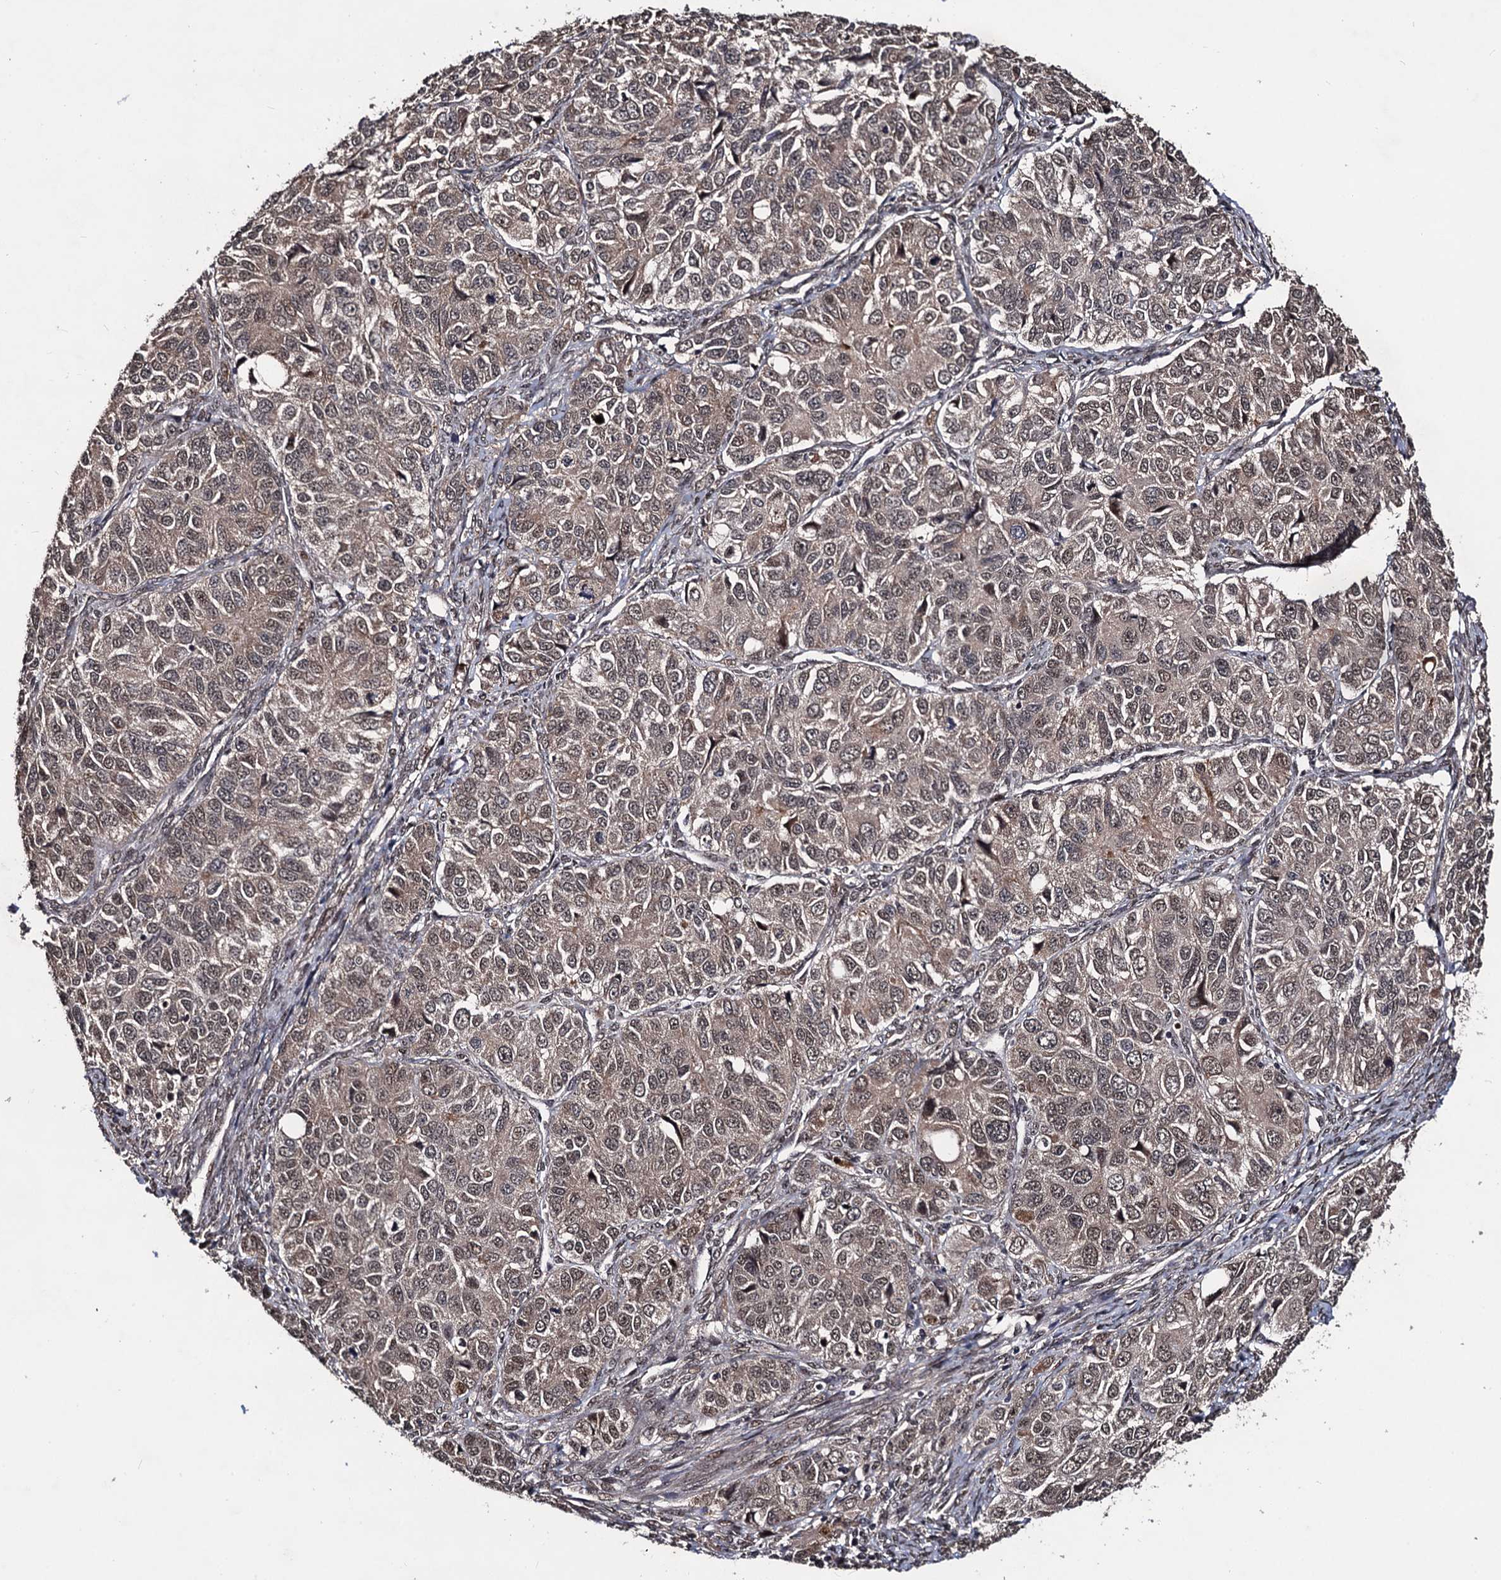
{"staining": {"intensity": "moderate", "quantity": ">75%", "location": "cytoplasmic/membranous,nuclear"}, "tissue": "ovarian cancer", "cell_type": "Tumor cells", "image_type": "cancer", "snomed": [{"axis": "morphology", "description": "Carcinoma, endometroid"}, {"axis": "topography", "description": "Ovary"}], "caption": "Moderate cytoplasmic/membranous and nuclear protein positivity is present in approximately >75% of tumor cells in endometroid carcinoma (ovarian). Nuclei are stained in blue.", "gene": "SFSWAP", "patient": {"sex": "female", "age": 51}}